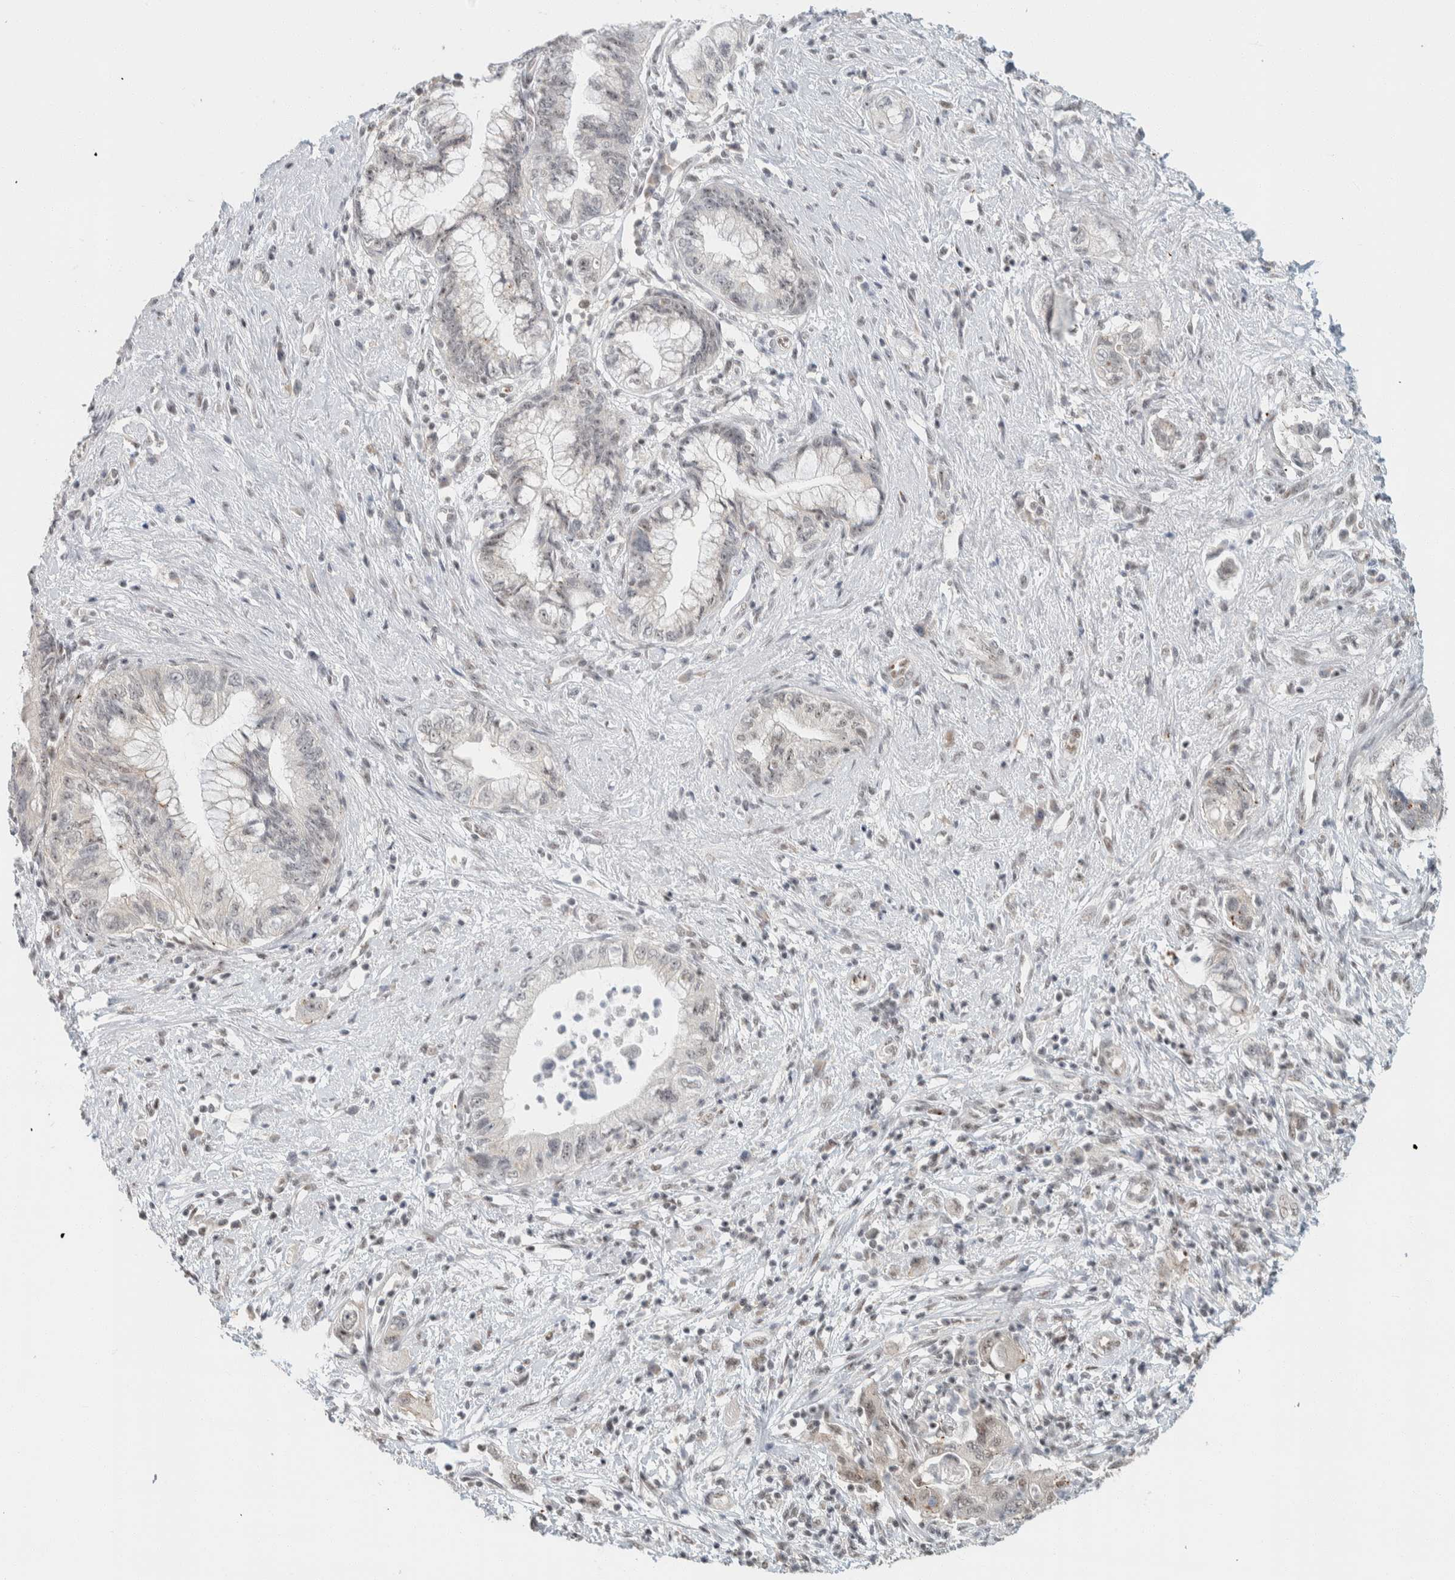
{"staining": {"intensity": "negative", "quantity": "none", "location": "none"}, "tissue": "pancreatic cancer", "cell_type": "Tumor cells", "image_type": "cancer", "snomed": [{"axis": "morphology", "description": "Adenocarcinoma, NOS"}, {"axis": "topography", "description": "Pancreas"}], "caption": "Immunohistochemistry image of pancreatic cancer stained for a protein (brown), which reveals no staining in tumor cells.", "gene": "ZBTB2", "patient": {"sex": "female", "age": 73}}